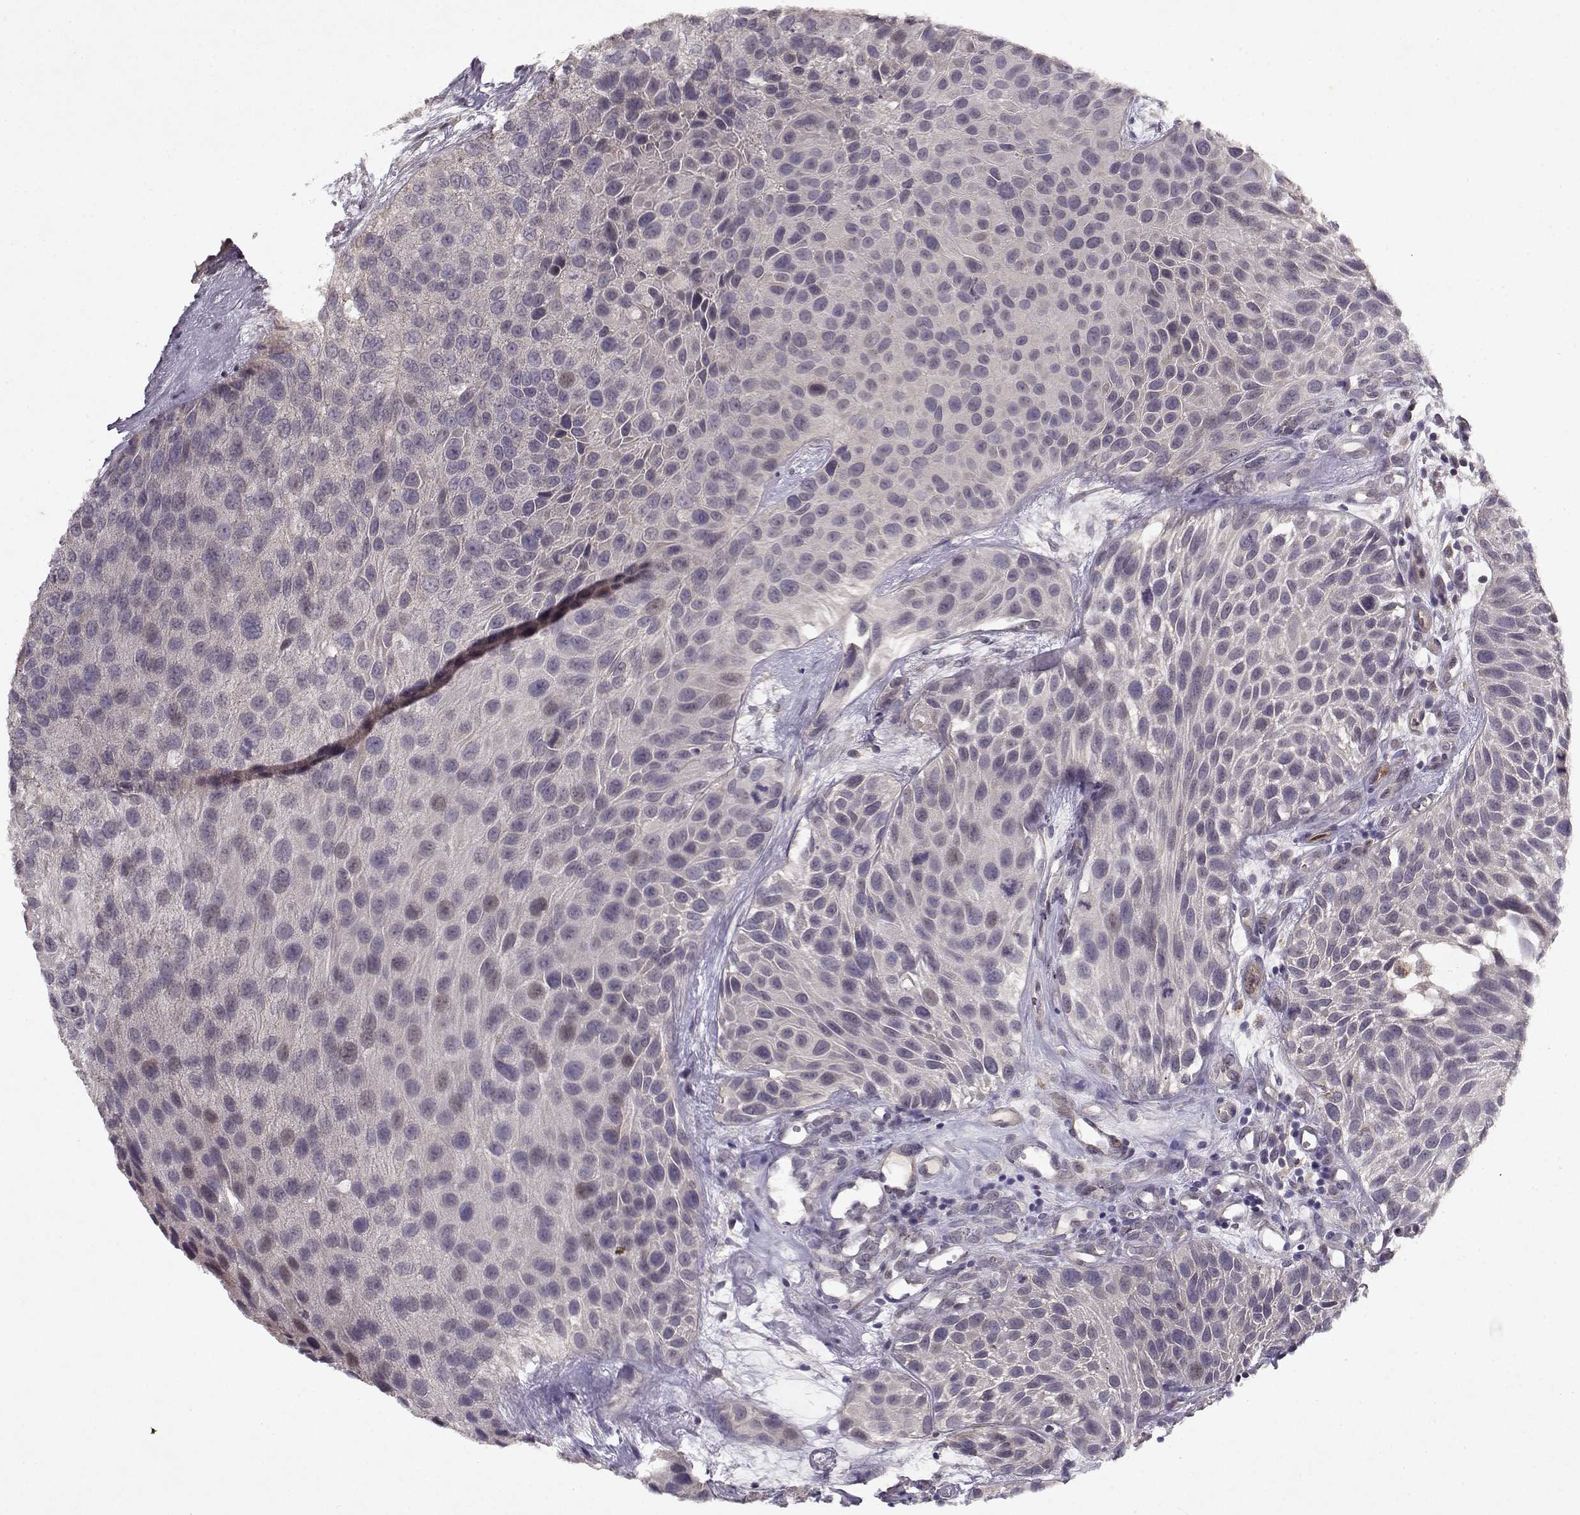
{"staining": {"intensity": "negative", "quantity": "none", "location": "none"}, "tissue": "urothelial cancer", "cell_type": "Tumor cells", "image_type": "cancer", "snomed": [{"axis": "morphology", "description": "Urothelial carcinoma, Low grade"}, {"axis": "topography", "description": "Urinary bladder"}], "caption": "An immunohistochemistry image of urothelial cancer is shown. There is no staining in tumor cells of urothelial cancer.", "gene": "BMX", "patient": {"sex": "female", "age": 87}}